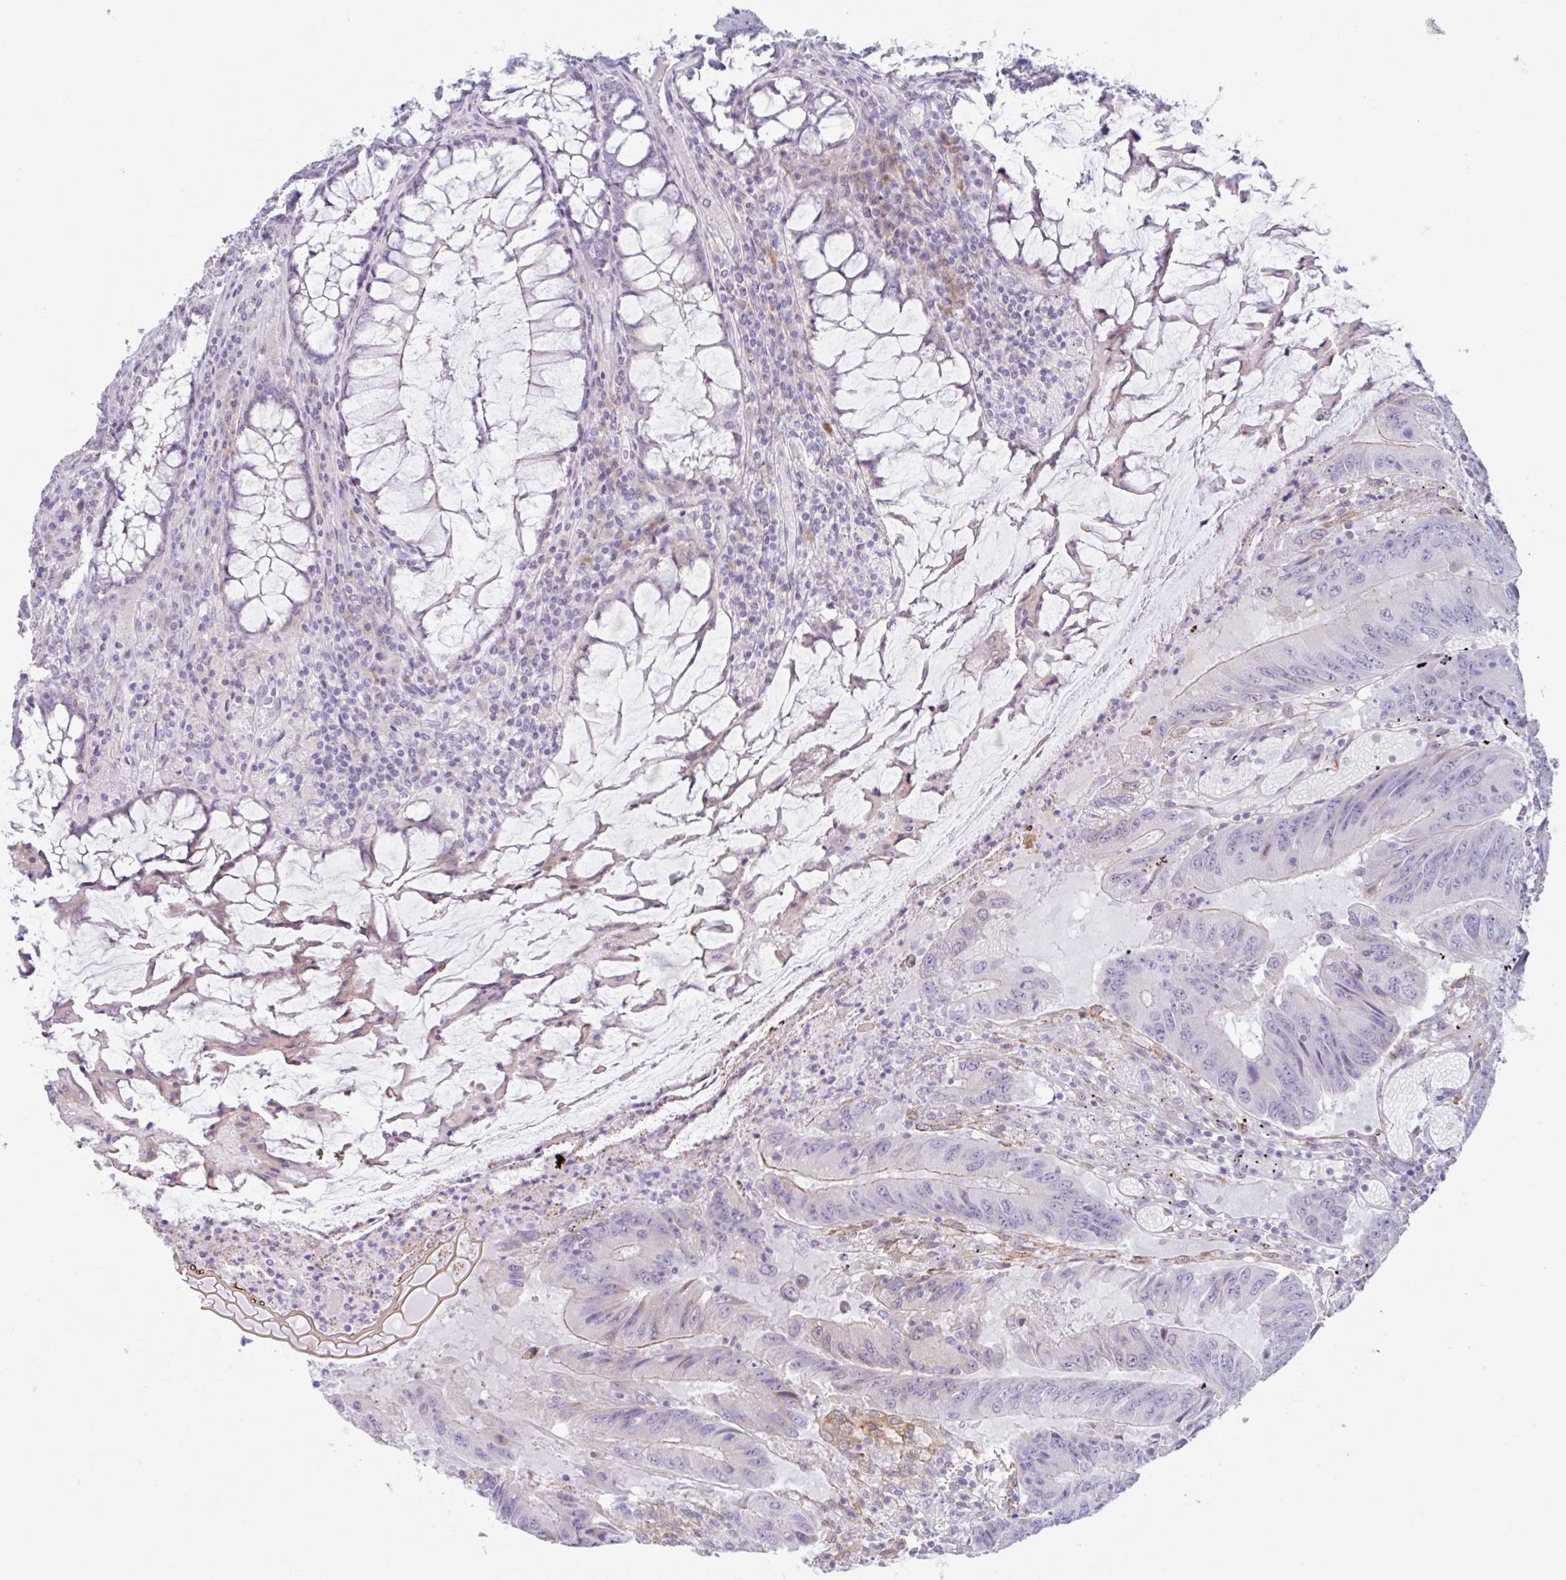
{"staining": {"intensity": "negative", "quantity": "none", "location": "none"}, "tissue": "colorectal cancer", "cell_type": "Tumor cells", "image_type": "cancer", "snomed": [{"axis": "morphology", "description": "Adenocarcinoma, NOS"}, {"axis": "topography", "description": "Colon"}], "caption": "A micrograph of human colorectal cancer (adenocarcinoma) is negative for staining in tumor cells.", "gene": "MYH10", "patient": {"sex": "male", "age": 53}}